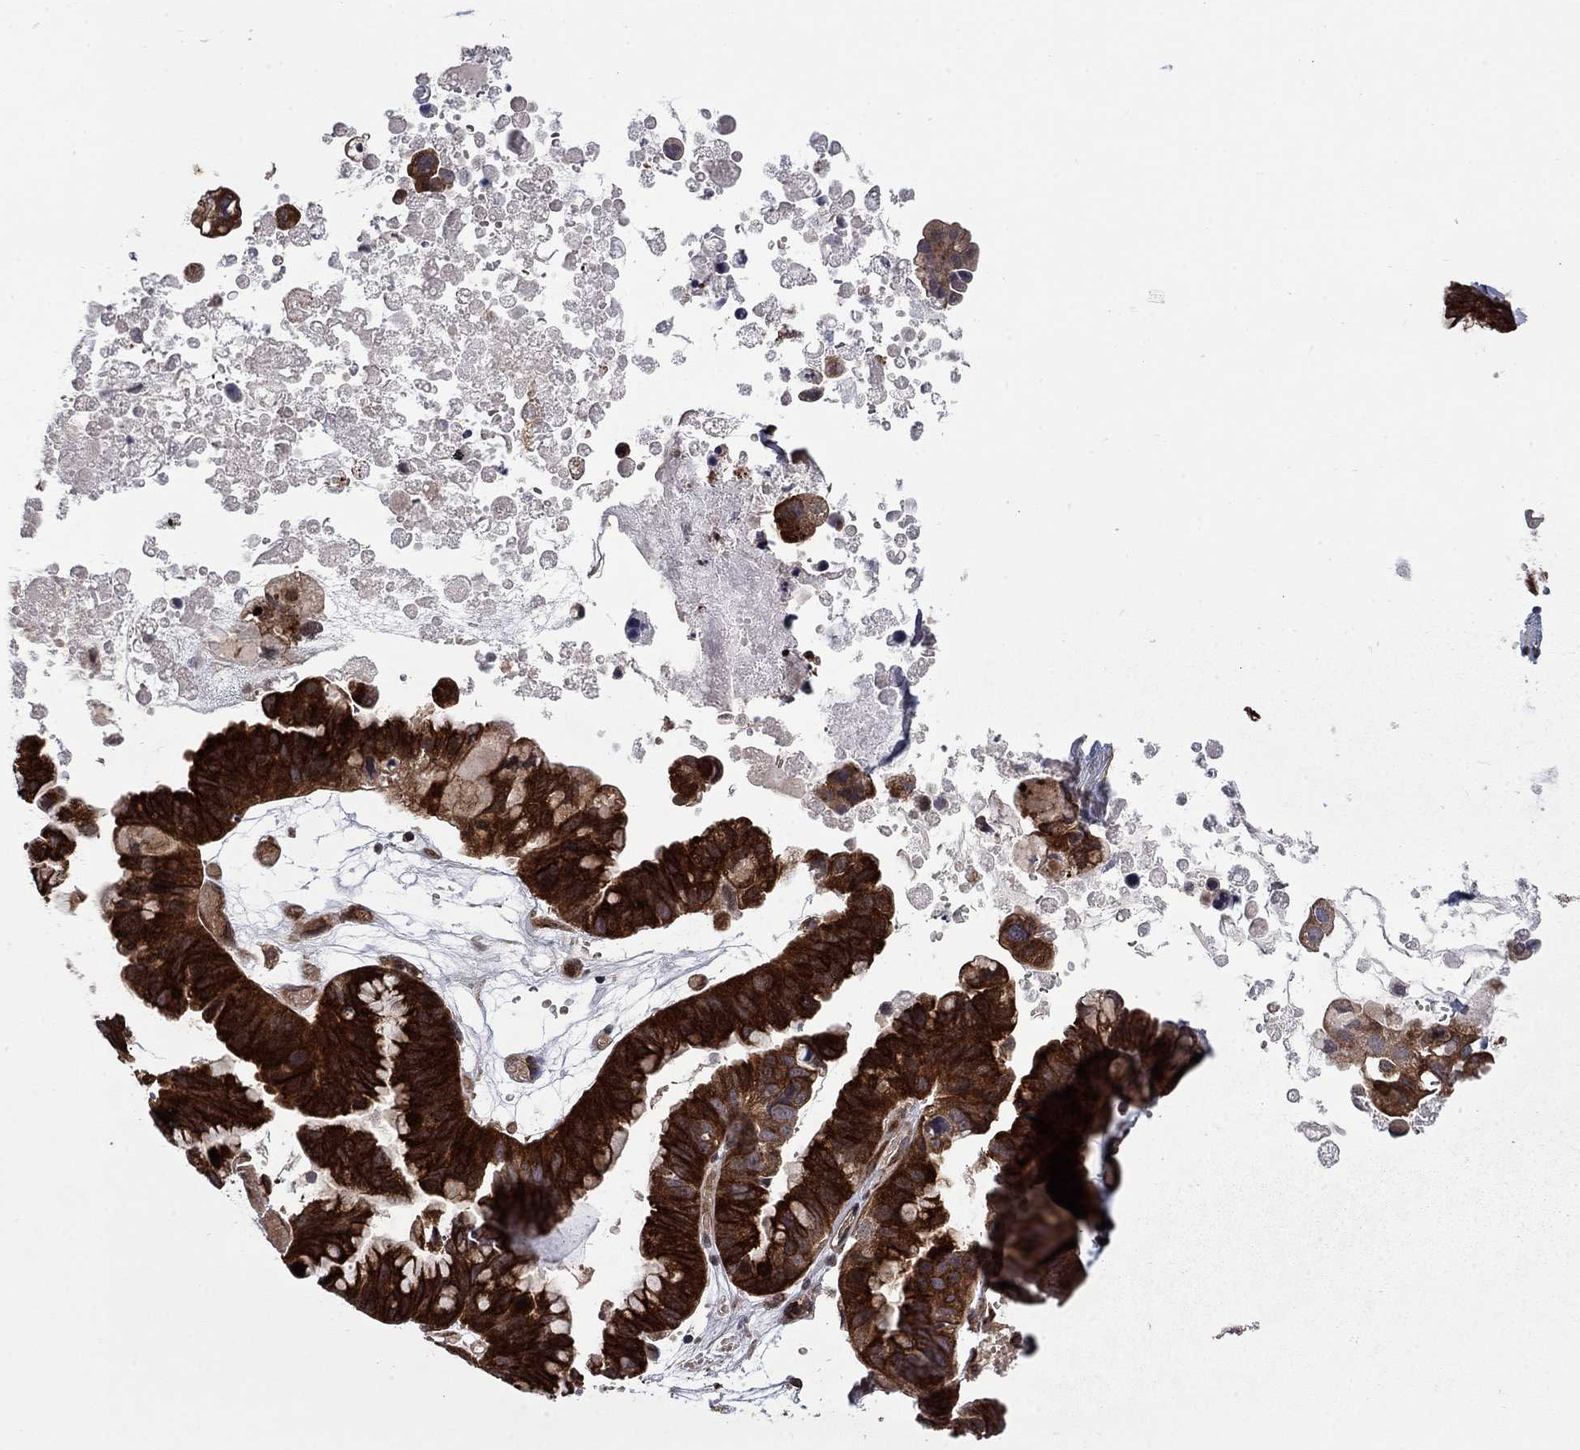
{"staining": {"intensity": "strong", "quantity": "25%-75%", "location": "cytoplasmic/membranous"}, "tissue": "ovarian cancer", "cell_type": "Tumor cells", "image_type": "cancer", "snomed": [{"axis": "morphology", "description": "Cystadenocarcinoma, mucinous, NOS"}, {"axis": "topography", "description": "Ovary"}], "caption": "Protein expression analysis of ovarian cancer exhibits strong cytoplasmic/membranous positivity in about 25%-75% of tumor cells.", "gene": "HDAC4", "patient": {"sex": "female", "age": 76}}